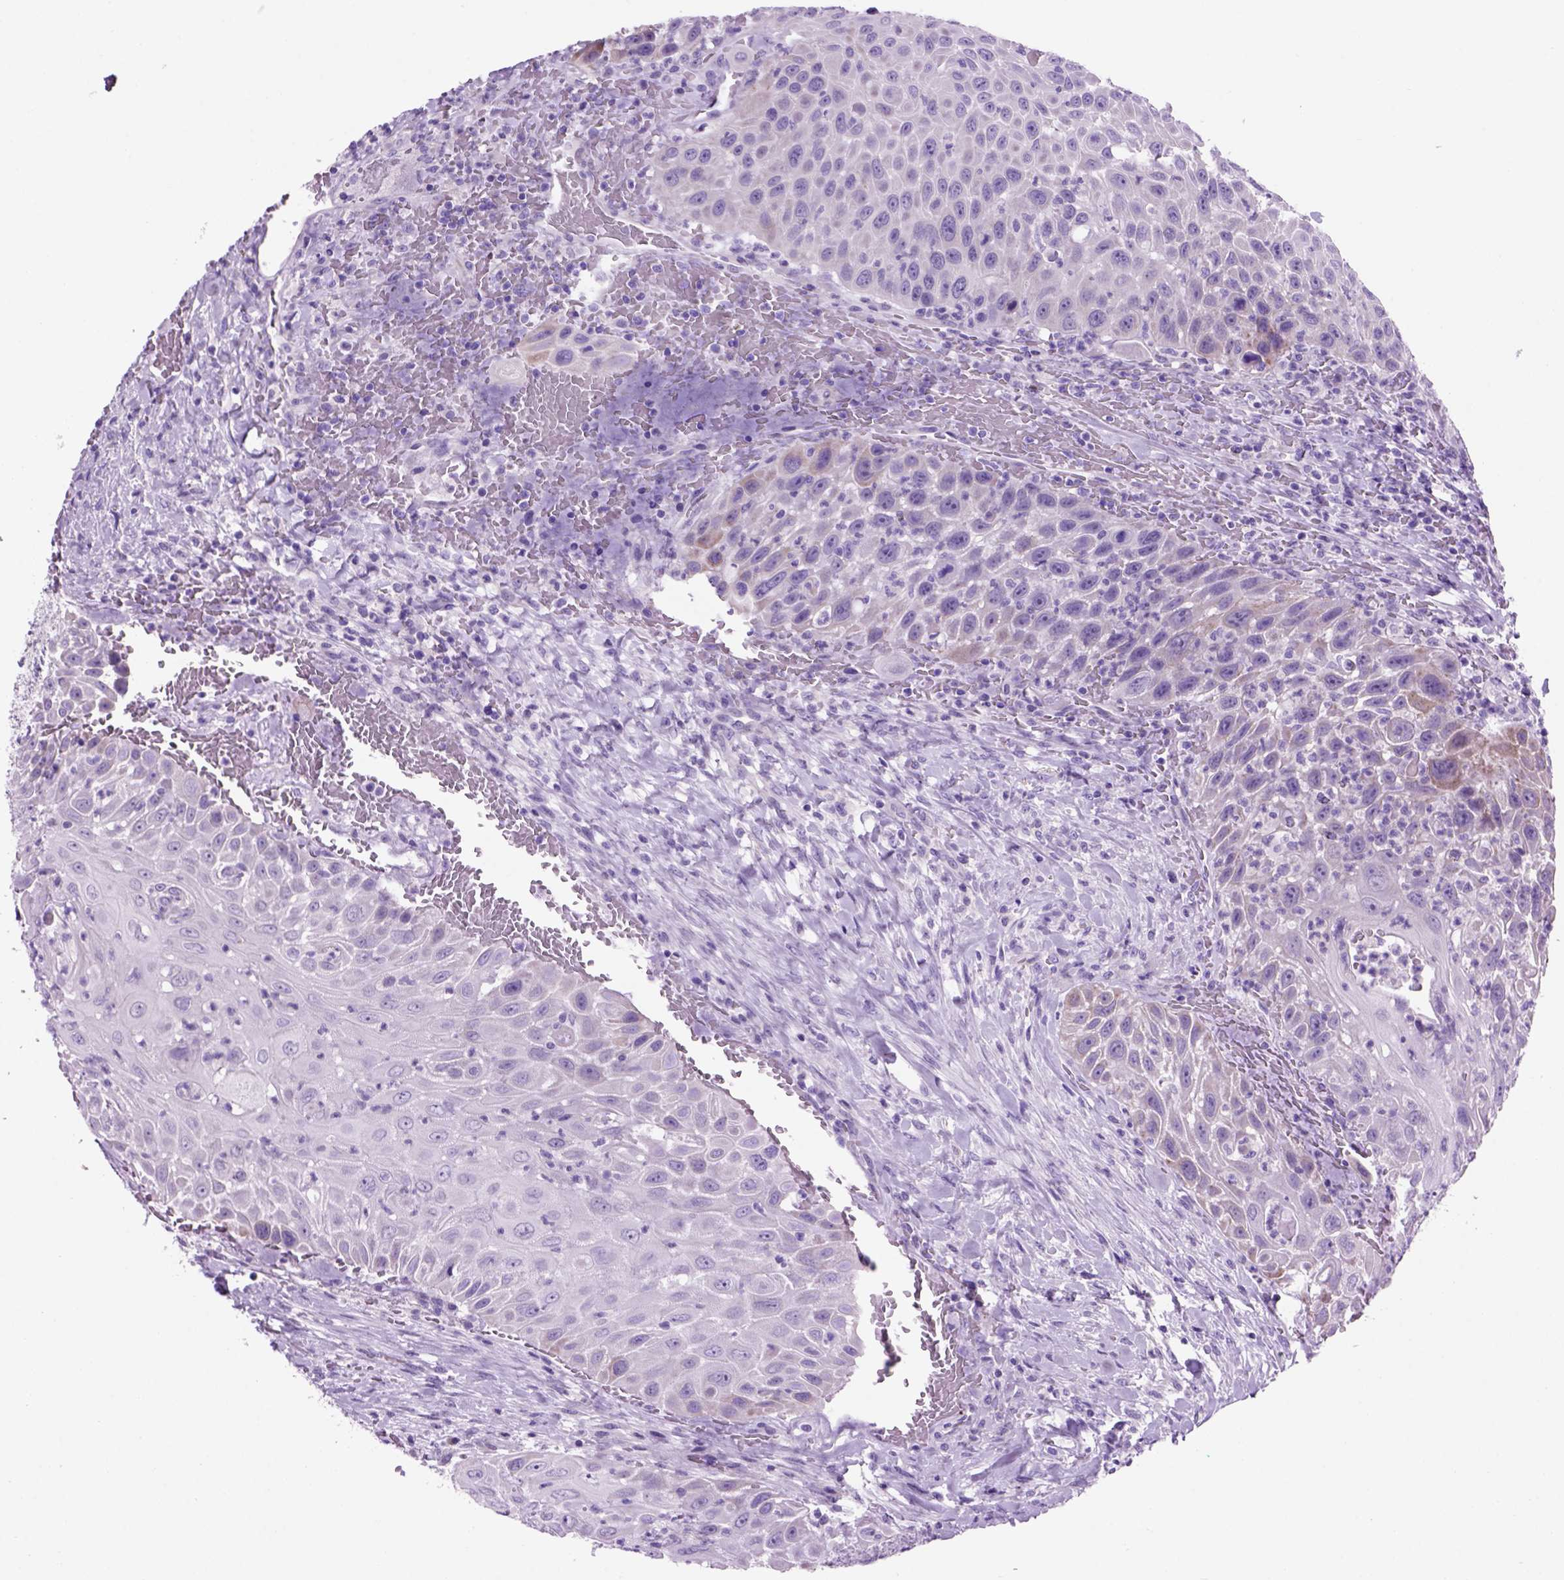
{"staining": {"intensity": "negative", "quantity": "none", "location": "none"}, "tissue": "head and neck cancer", "cell_type": "Tumor cells", "image_type": "cancer", "snomed": [{"axis": "morphology", "description": "Squamous cell carcinoma, NOS"}, {"axis": "topography", "description": "Head-Neck"}], "caption": "Immunohistochemical staining of human squamous cell carcinoma (head and neck) demonstrates no significant expression in tumor cells.", "gene": "HHIPL2", "patient": {"sex": "male", "age": 69}}